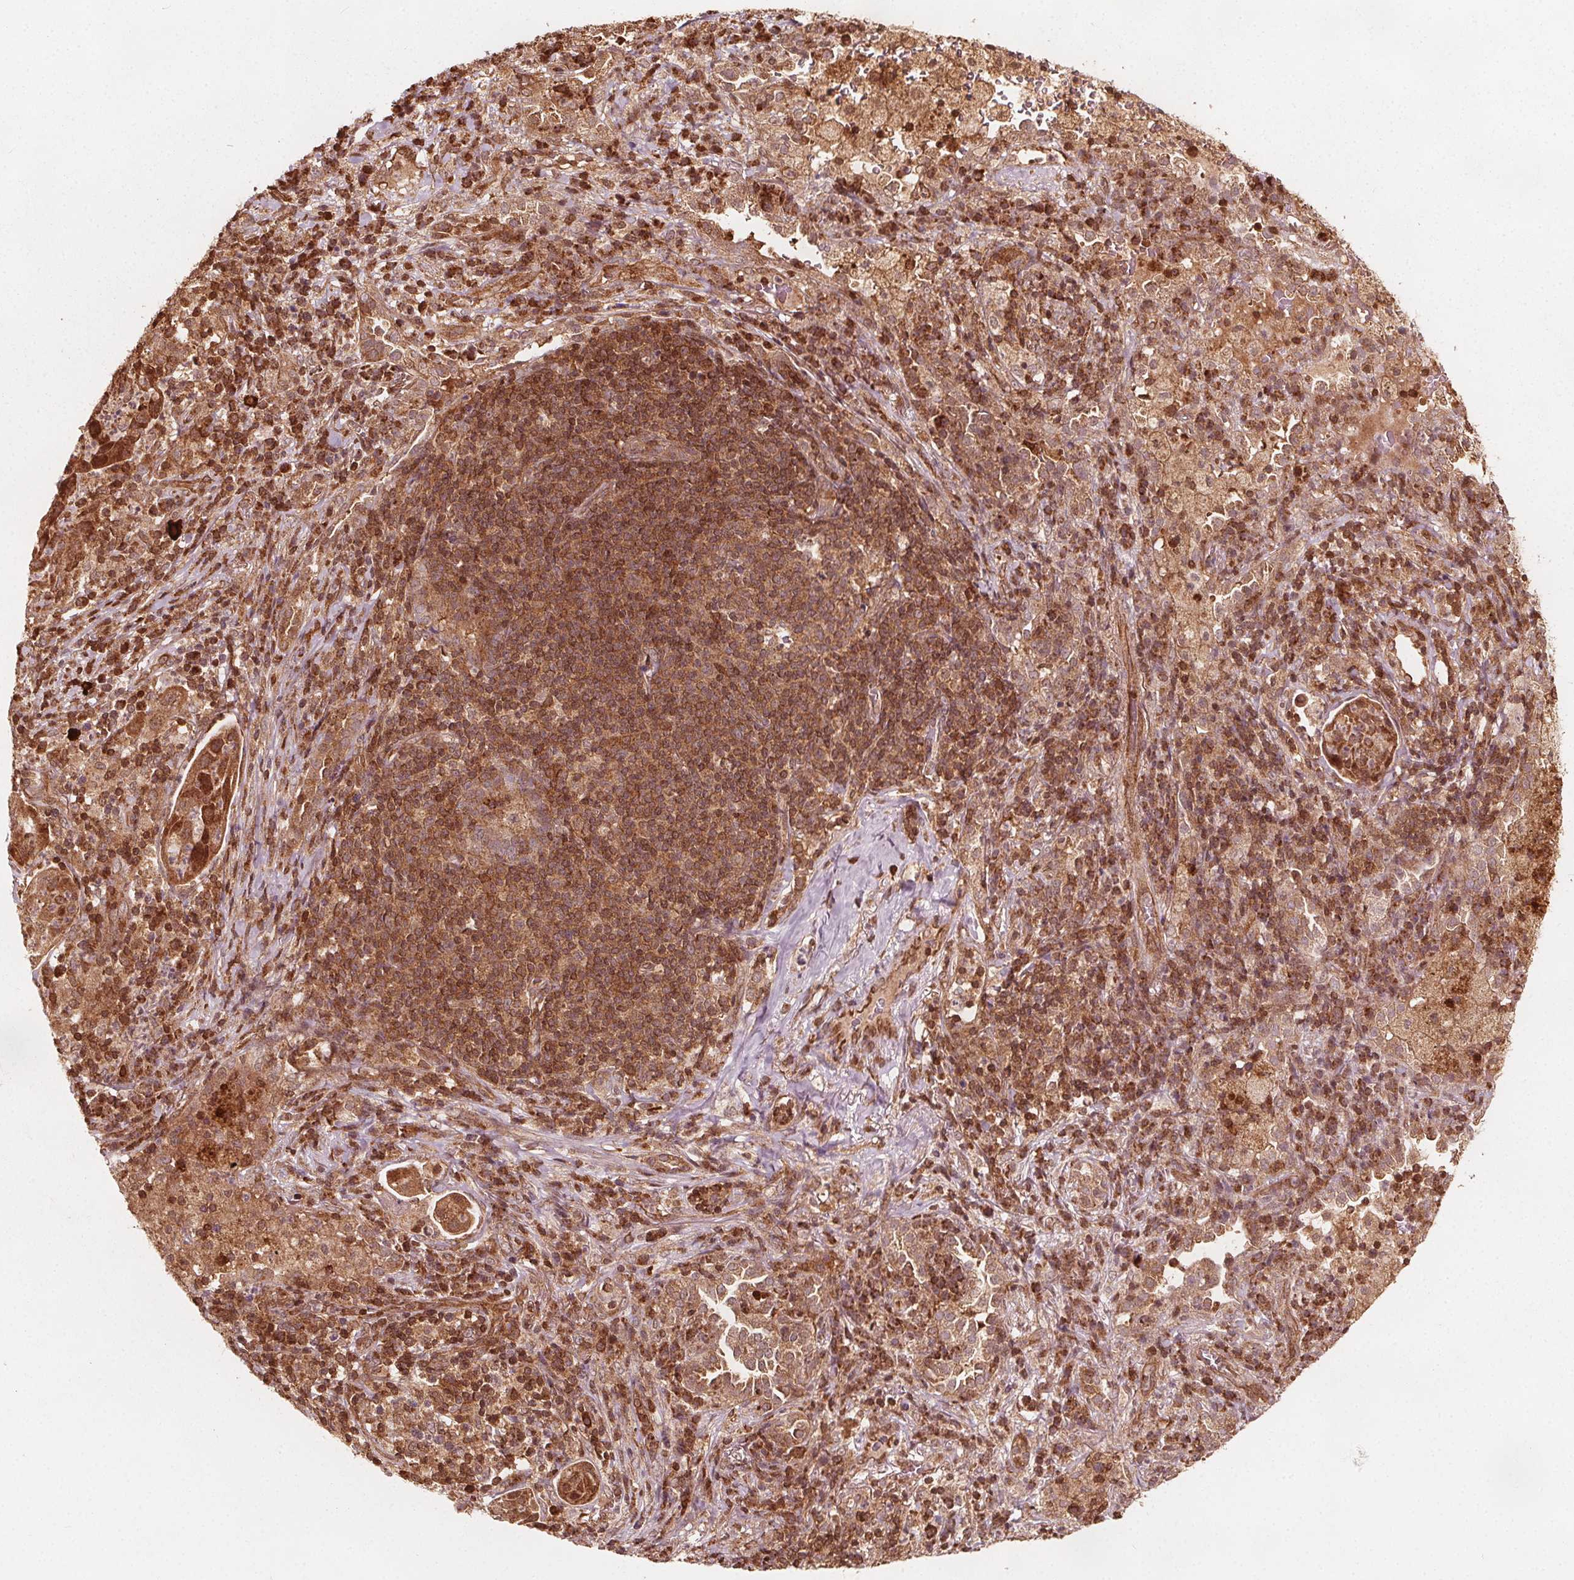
{"staining": {"intensity": "moderate", "quantity": ">75%", "location": "cytoplasmic/membranous"}, "tissue": "lung cancer", "cell_type": "Tumor cells", "image_type": "cancer", "snomed": [{"axis": "morphology", "description": "Squamous cell carcinoma, NOS"}, {"axis": "topography", "description": "Lung"}], "caption": "The image demonstrates immunohistochemical staining of lung squamous cell carcinoma. There is moderate cytoplasmic/membranous expression is identified in about >75% of tumor cells.", "gene": "AIP", "patient": {"sex": "female", "age": 59}}